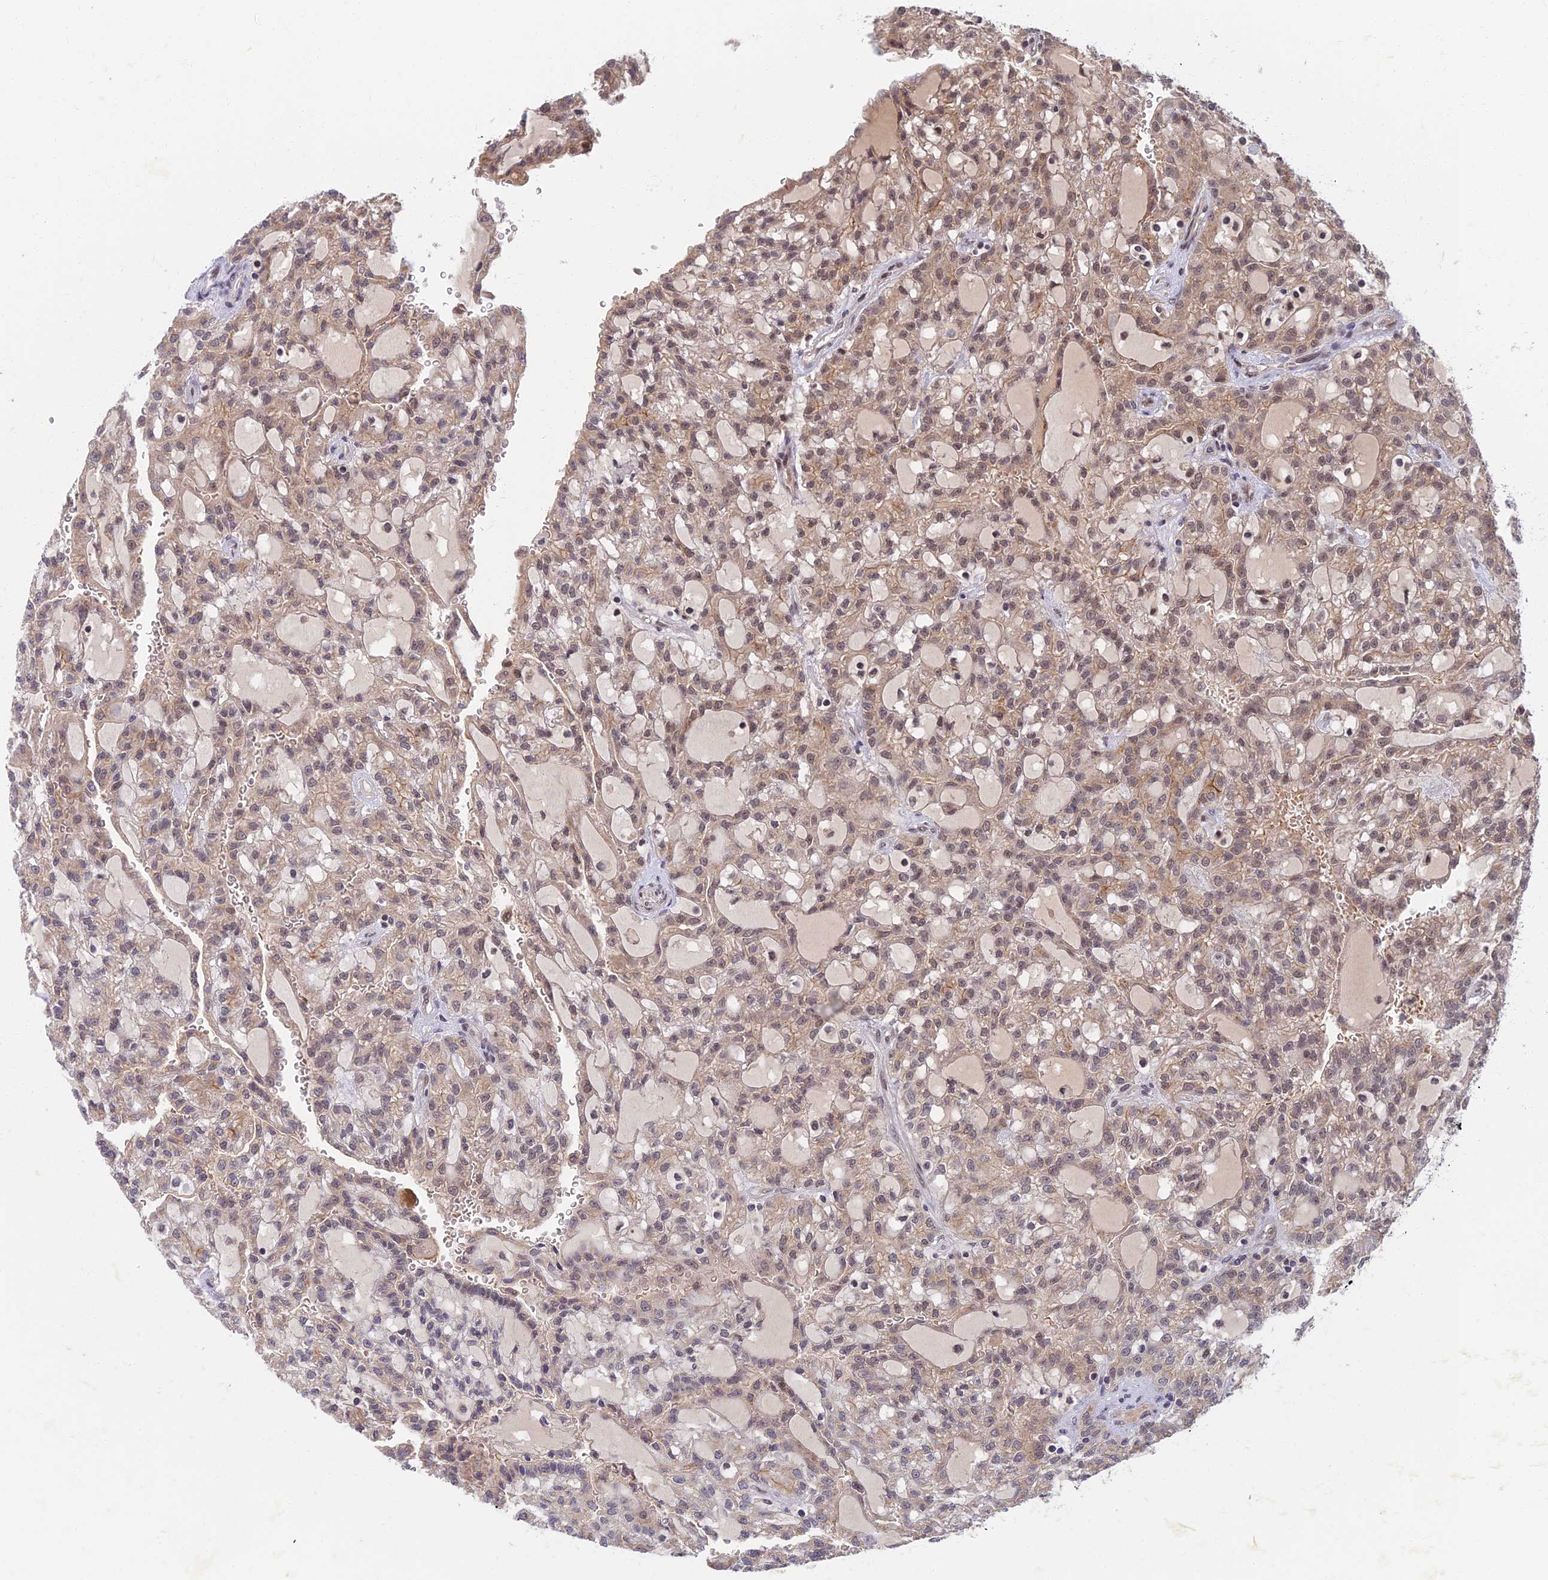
{"staining": {"intensity": "moderate", "quantity": "25%-75%", "location": "cytoplasmic/membranous"}, "tissue": "renal cancer", "cell_type": "Tumor cells", "image_type": "cancer", "snomed": [{"axis": "morphology", "description": "Adenocarcinoma, NOS"}, {"axis": "topography", "description": "Kidney"}], "caption": "Immunohistochemical staining of adenocarcinoma (renal) demonstrates medium levels of moderate cytoplasmic/membranous protein positivity in about 25%-75% of tumor cells. (Stains: DAB (3,3'-diaminobenzidine) in brown, nuclei in blue, Microscopy: brightfield microscopy at high magnification).", "gene": "TCEA2", "patient": {"sex": "male", "age": 63}}